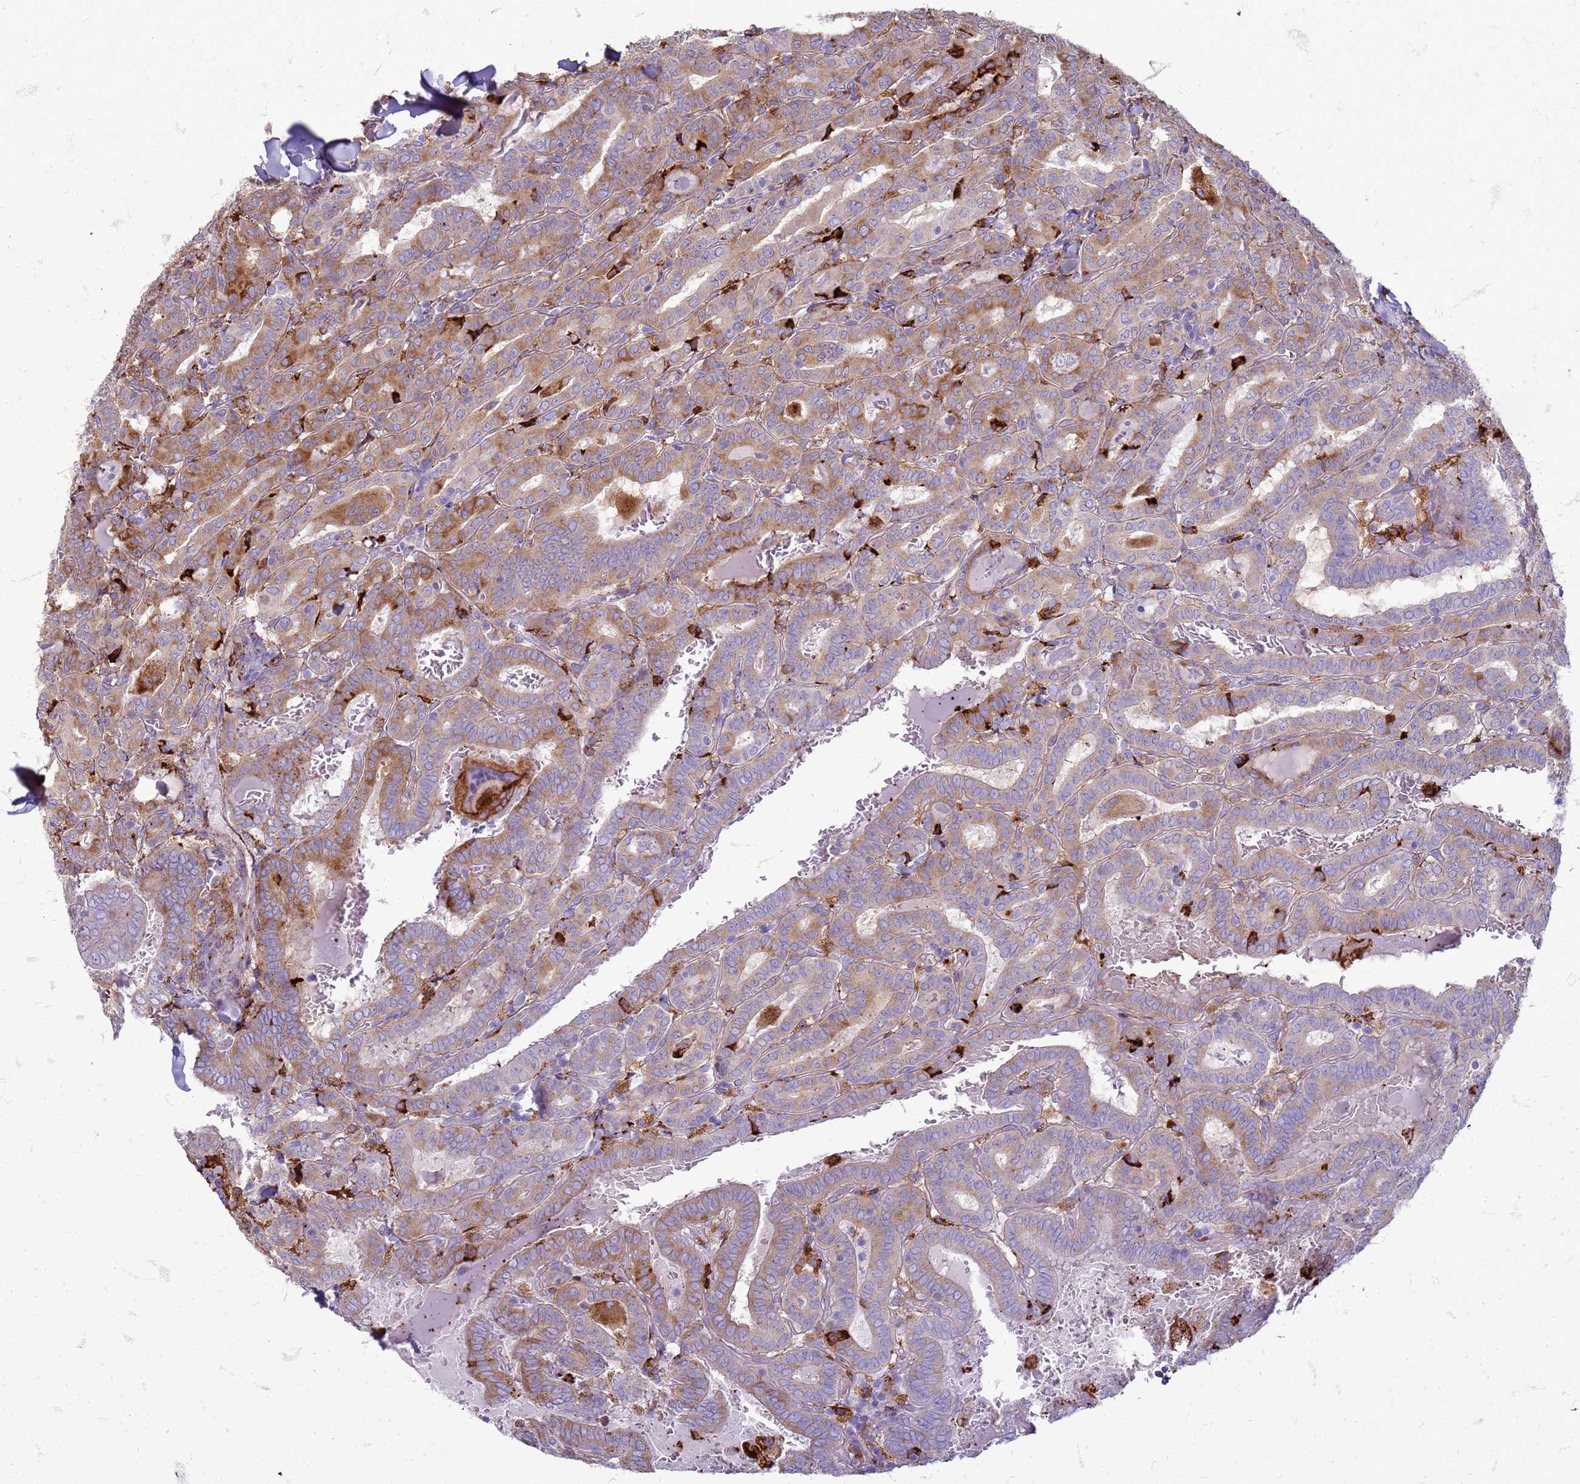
{"staining": {"intensity": "moderate", "quantity": ">75%", "location": "cytoplasmic/membranous"}, "tissue": "thyroid cancer", "cell_type": "Tumor cells", "image_type": "cancer", "snomed": [{"axis": "morphology", "description": "Papillary adenocarcinoma, NOS"}, {"axis": "topography", "description": "Thyroid gland"}], "caption": "A histopathology image showing moderate cytoplasmic/membranous positivity in approximately >75% of tumor cells in papillary adenocarcinoma (thyroid), as visualized by brown immunohistochemical staining.", "gene": "PDK3", "patient": {"sex": "female", "age": 72}}